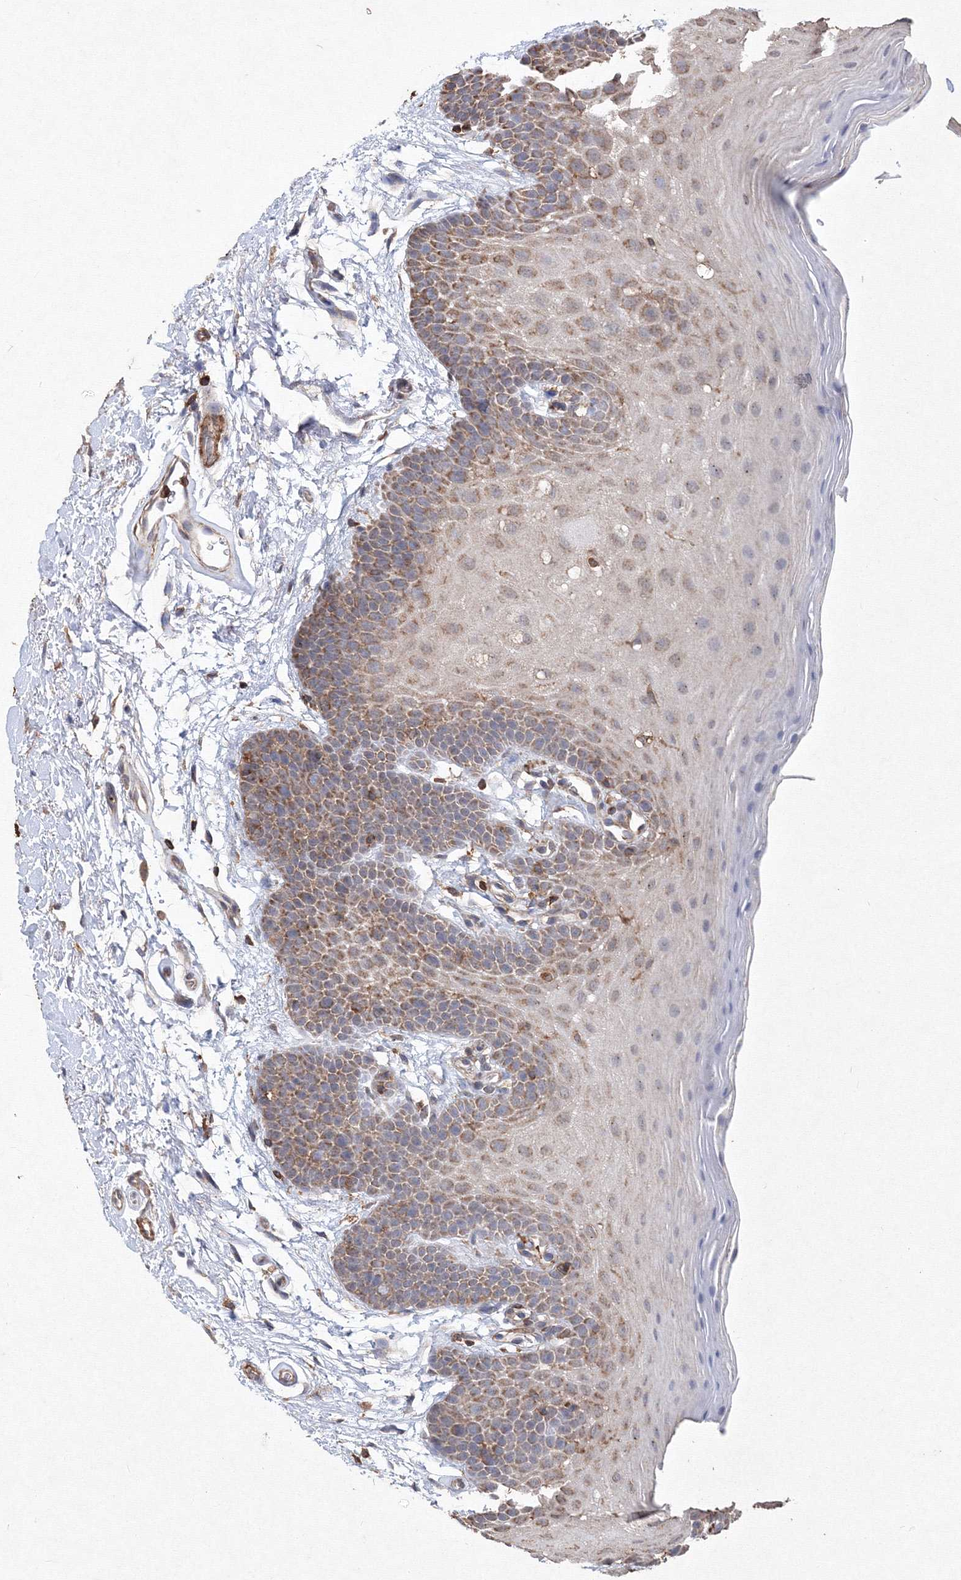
{"staining": {"intensity": "moderate", "quantity": ">75%", "location": "cytoplasmic/membranous"}, "tissue": "oral mucosa", "cell_type": "Squamous epithelial cells", "image_type": "normal", "snomed": [{"axis": "morphology", "description": "Normal tissue, NOS"}, {"axis": "topography", "description": "Oral tissue"}], "caption": "DAB immunohistochemical staining of normal human oral mucosa reveals moderate cytoplasmic/membranous protein positivity in about >75% of squamous epithelial cells. Using DAB (3,3'-diaminobenzidine) (brown) and hematoxylin (blue) stains, captured at high magnification using brightfield microscopy.", "gene": "TMEM139", "patient": {"sex": "male", "age": 62}}